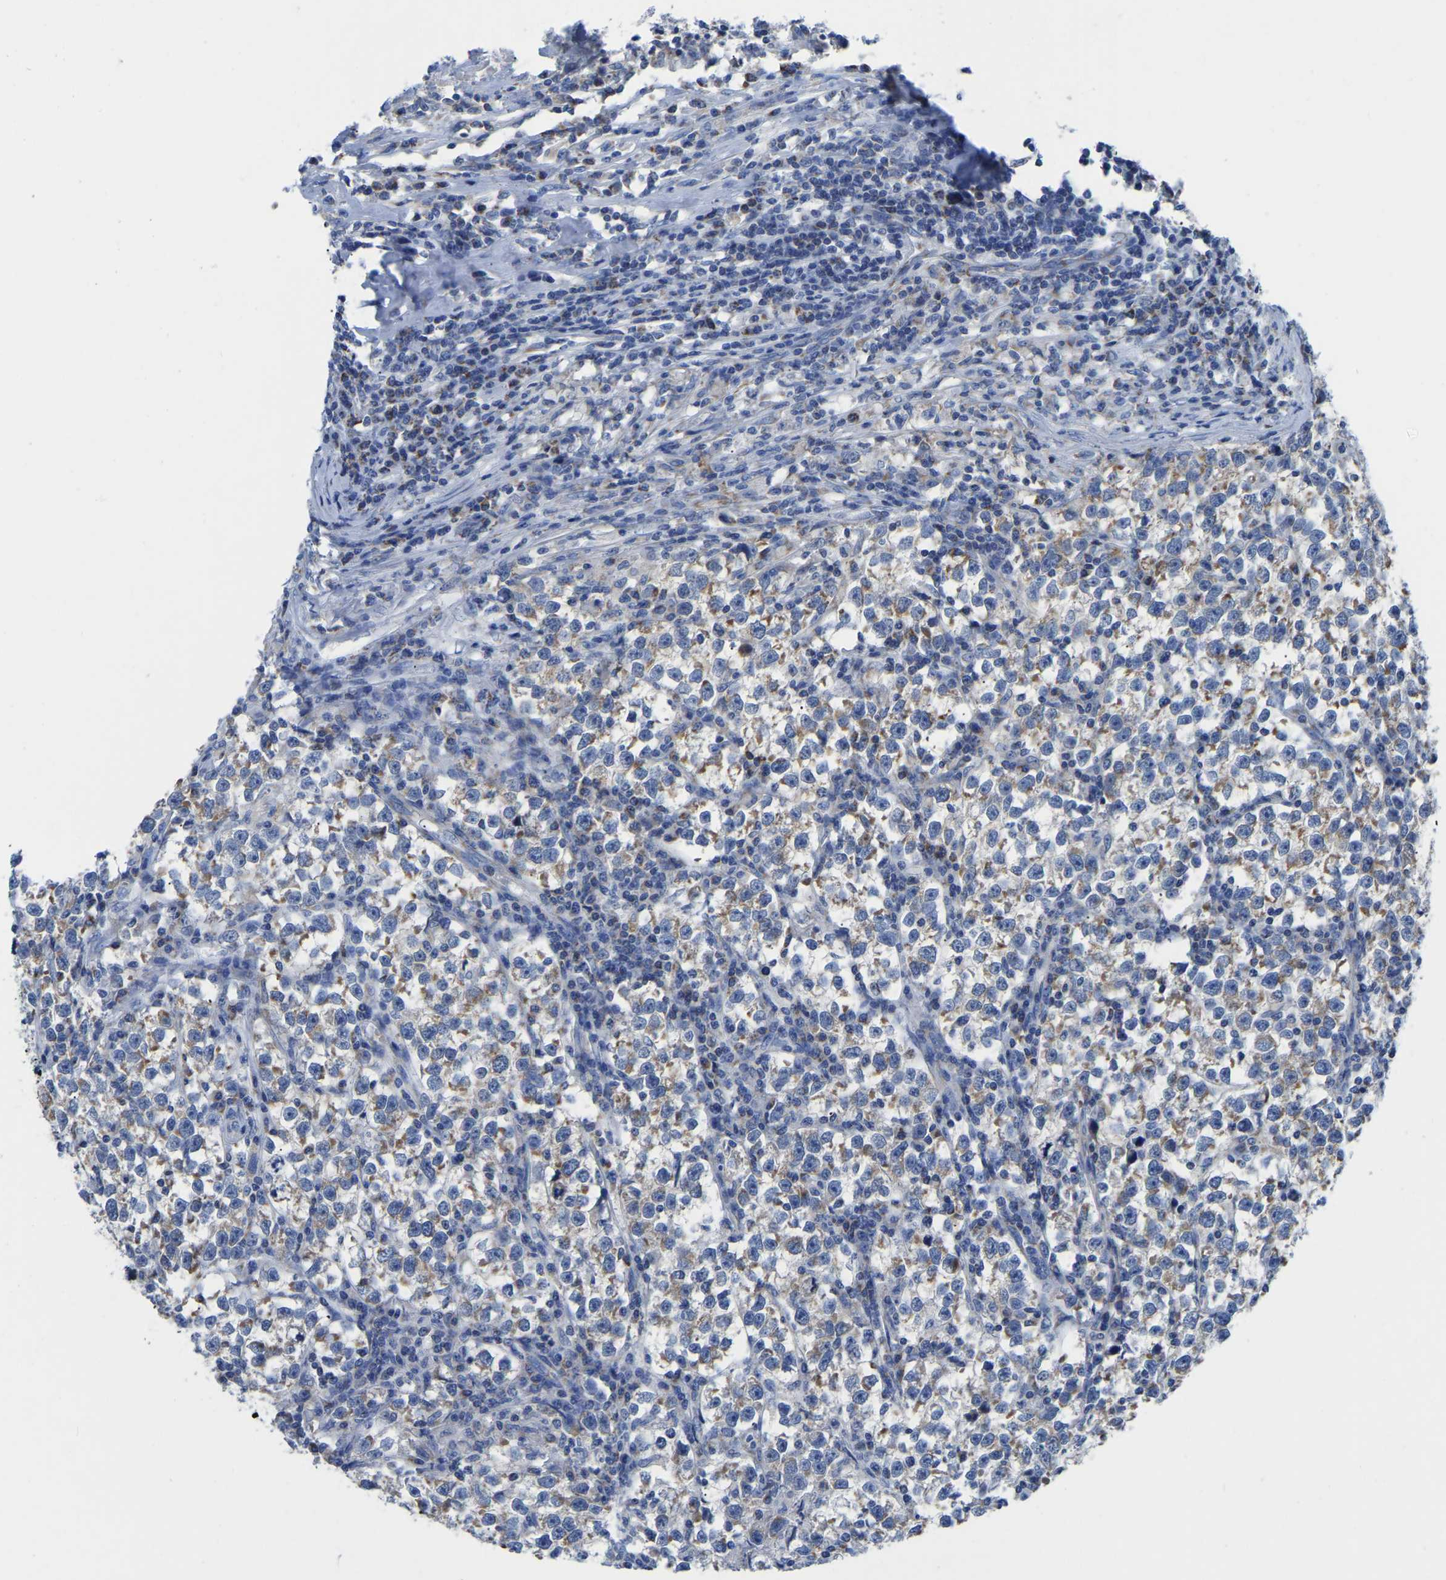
{"staining": {"intensity": "moderate", "quantity": "25%-75%", "location": "cytoplasmic/membranous"}, "tissue": "testis cancer", "cell_type": "Tumor cells", "image_type": "cancer", "snomed": [{"axis": "morphology", "description": "Normal tissue, NOS"}, {"axis": "morphology", "description": "Seminoma, NOS"}, {"axis": "topography", "description": "Testis"}], "caption": "The image displays staining of testis cancer, revealing moderate cytoplasmic/membranous protein expression (brown color) within tumor cells.", "gene": "ETFA", "patient": {"sex": "male", "age": 43}}